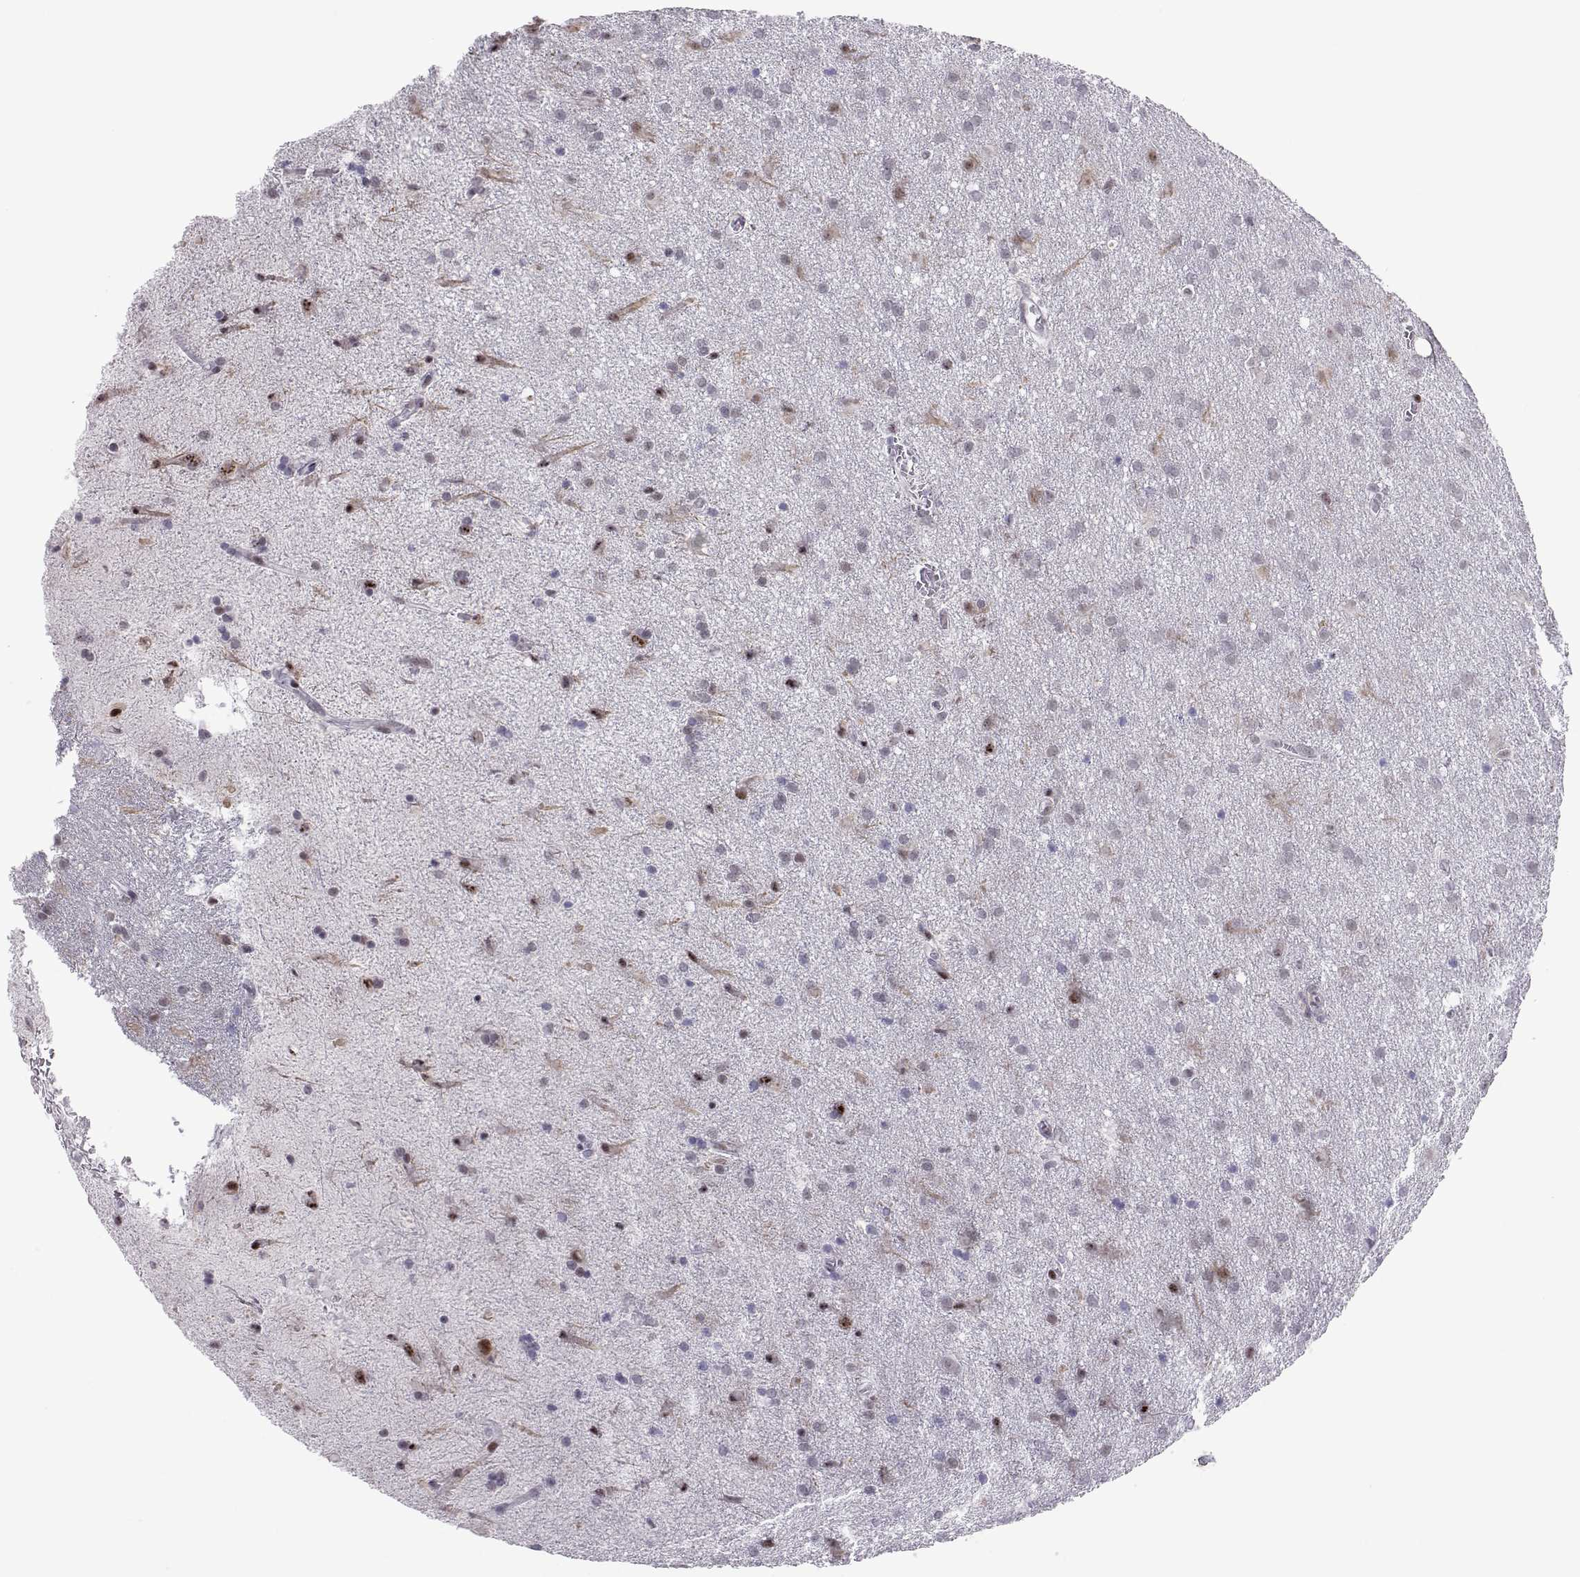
{"staining": {"intensity": "negative", "quantity": "none", "location": "none"}, "tissue": "glioma", "cell_type": "Tumor cells", "image_type": "cancer", "snomed": [{"axis": "morphology", "description": "Glioma, malignant, Low grade"}, {"axis": "topography", "description": "Brain"}], "caption": "Human glioma stained for a protein using immunohistochemistry reveals no staining in tumor cells.", "gene": "SIX6", "patient": {"sex": "male", "age": 58}}